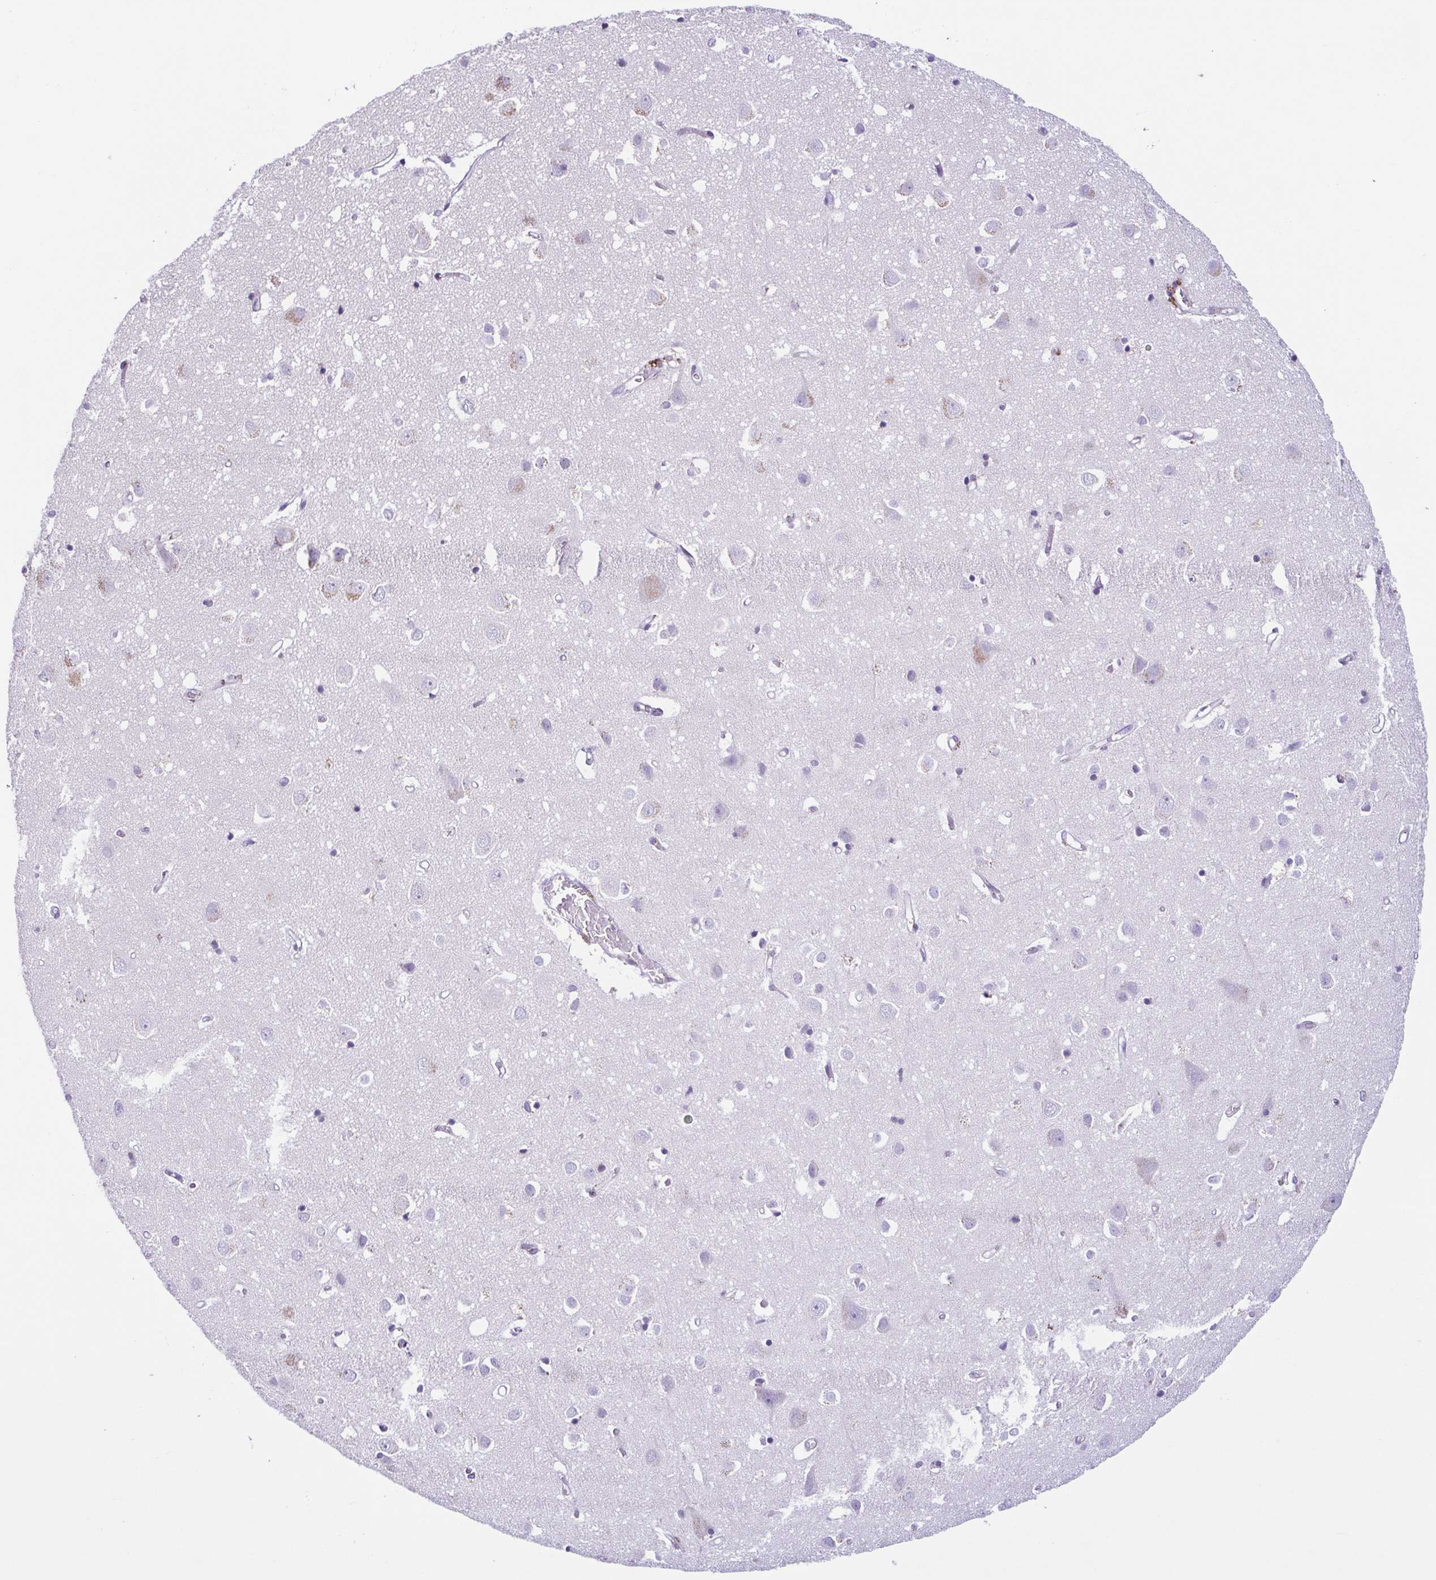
{"staining": {"intensity": "moderate", "quantity": "<25%", "location": "cytoplasmic/membranous"}, "tissue": "cerebral cortex", "cell_type": "Endothelial cells", "image_type": "normal", "snomed": [{"axis": "morphology", "description": "Normal tissue, NOS"}, {"axis": "topography", "description": "Cerebral cortex"}], "caption": "DAB immunohistochemical staining of normal human cerebral cortex displays moderate cytoplasmic/membranous protein positivity in about <25% of endothelial cells. Nuclei are stained in blue.", "gene": "COL17A1", "patient": {"sex": "male", "age": 70}}